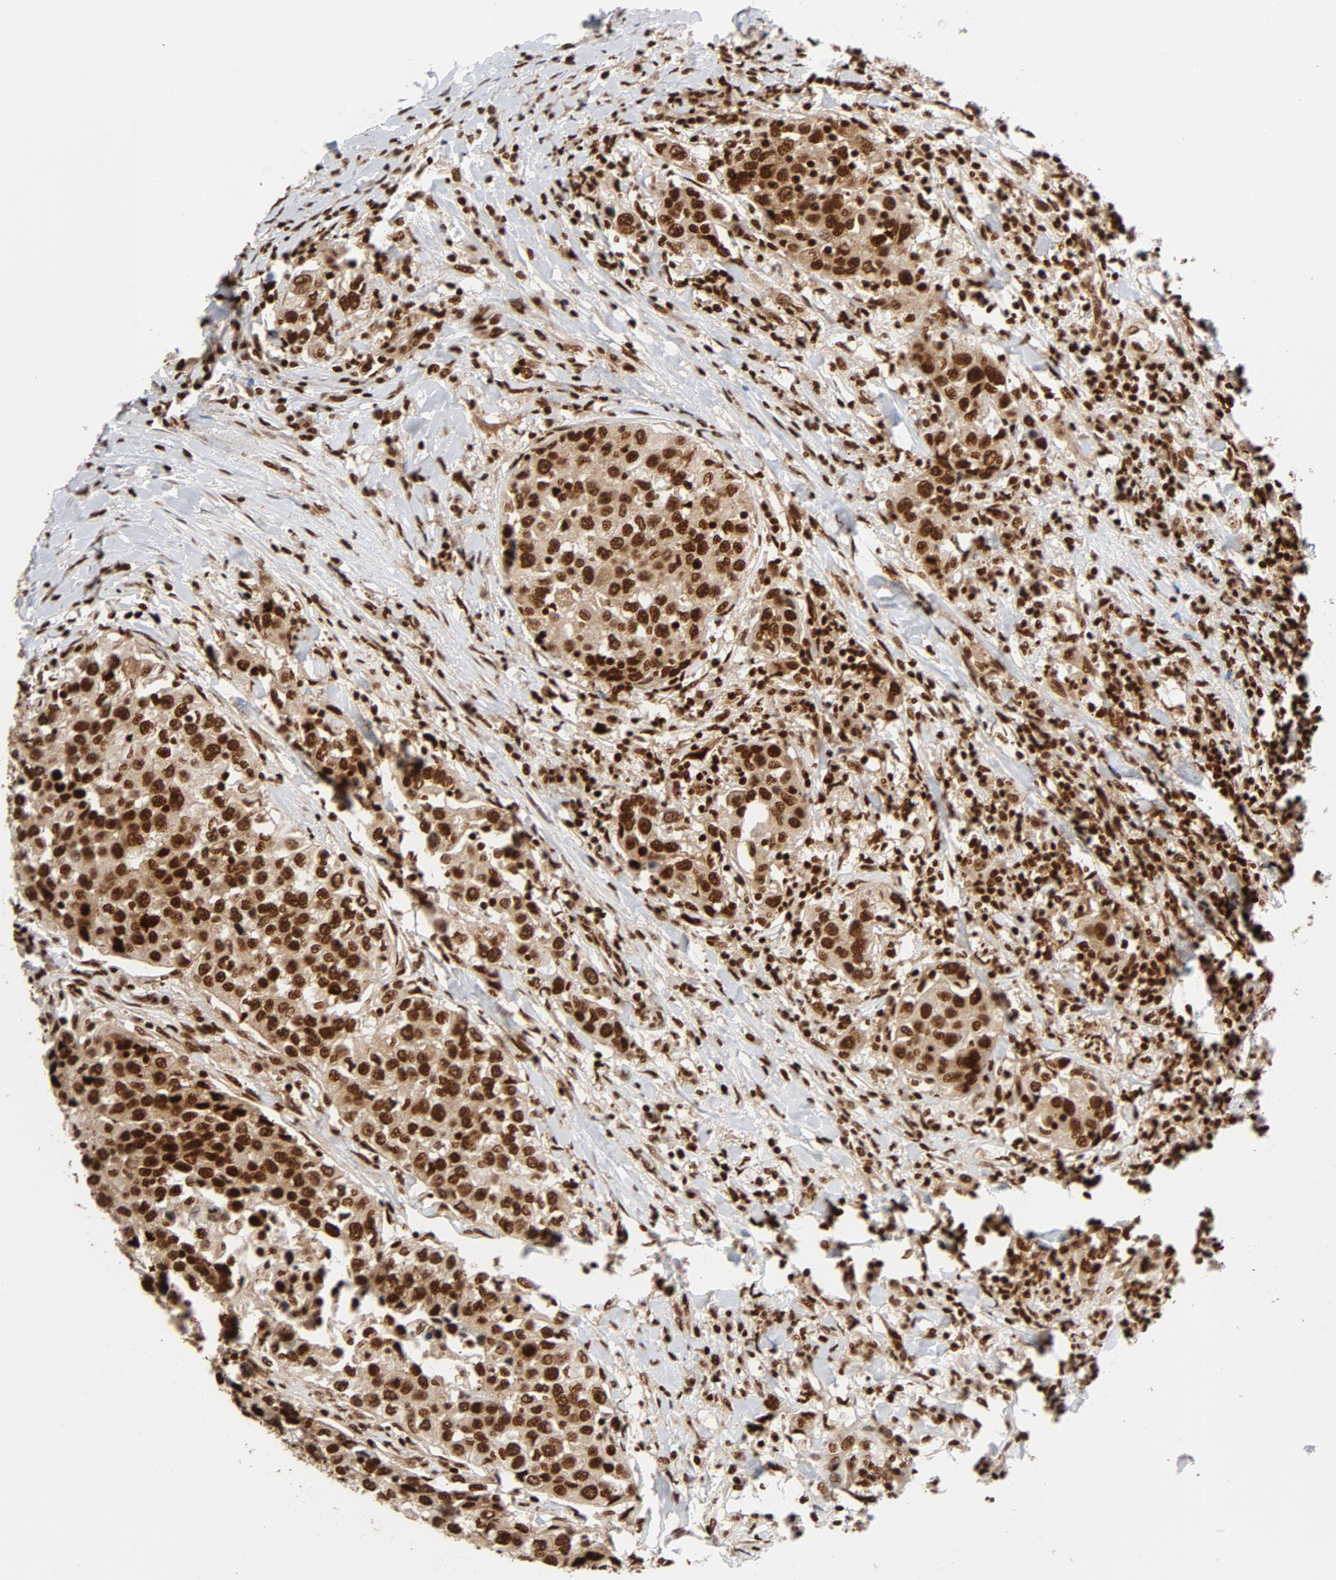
{"staining": {"intensity": "strong", "quantity": ">75%", "location": "nuclear"}, "tissue": "urothelial cancer", "cell_type": "Tumor cells", "image_type": "cancer", "snomed": [{"axis": "morphology", "description": "Urothelial carcinoma, High grade"}, {"axis": "topography", "description": "Urinary bladder"}], "caption": "A high-resolution micrograph shows immunohistochemistry staining of urothelial cancer, which displays strong nuclear positivity in approximately >75% of tumor cells.", "gene": "NFYB", "patient": {"sex": "female", "age": 80}}